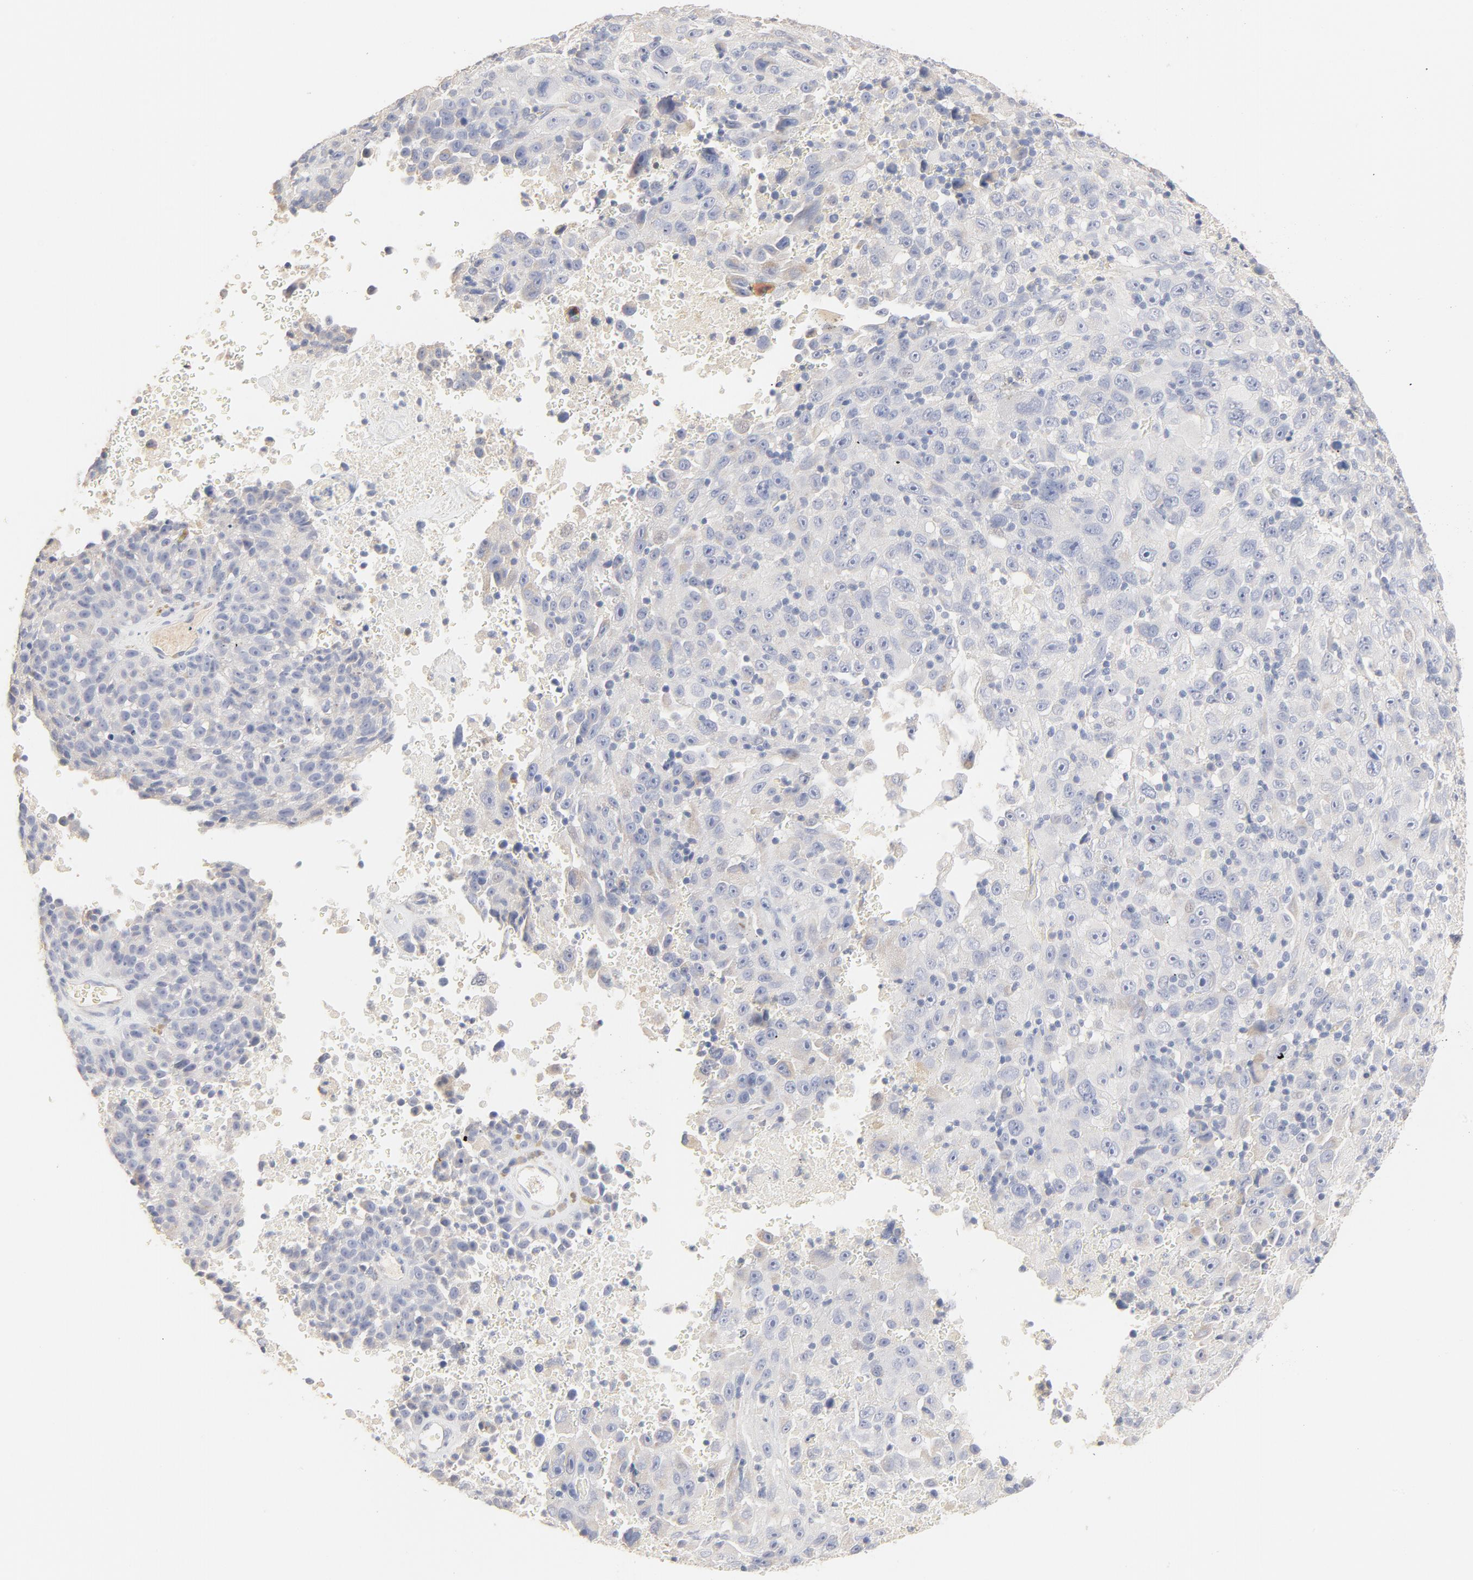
{"staining": {"intensity": "negative", "quantity": "none", "location": "none"}, "tissue": "melanoma", "cell_type": "Tumor cells", "image_type": "cancer", "snomed": [{"axis": "morphology", "description": "Malignant melanoma, Metastatic site"}, {"axis": "topography", "description": "Cerebral cortex"}], "caption": "High power microscopy photomicrograph of an immunohistochemistry (IHC) micrograph of melanoma, revealing no significant positivity in tumor cells.", "gene": "FCGBP", "patient": {"sex": "female", "age": 52}}